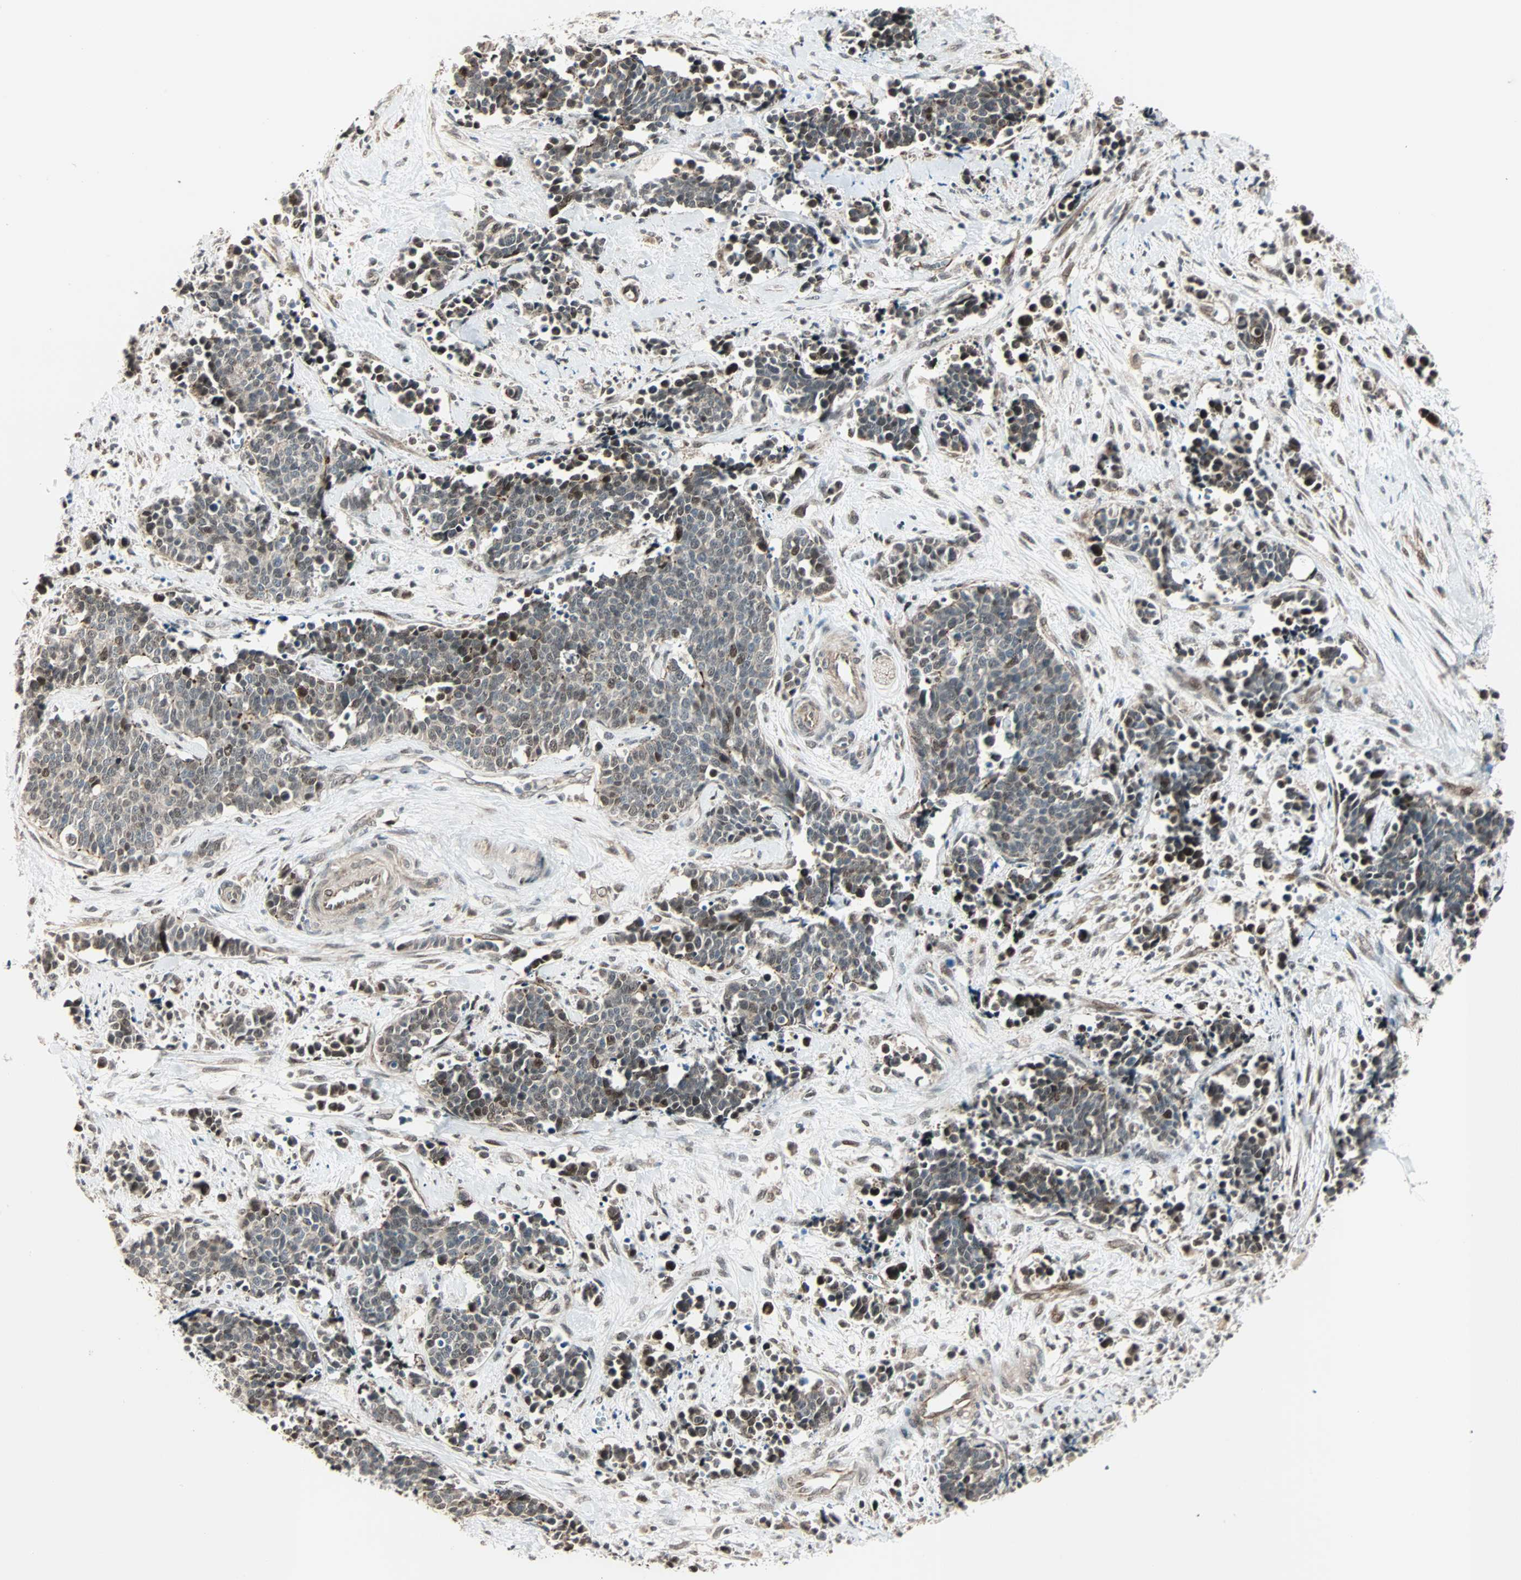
{"staining": {"intensity": "moderate", "quantity": "<25%", "location": "nuclear"}, "tissue": "cervical cancer", "cell_type": "Tumor cells", "image_type": "cancer", "snomed": [{"axis": "morphology", "description": "Squamous cell carcinoma, NOS"}, {"axis": "topography", "description": "Cervix"}], "caption": "Protein expression analysis of human cervical cancer reveals moderate nuclear positivity in about <25% of tumor cells.", "gene": "CBX4", "patient": {"sex": "female", "age": 35}}